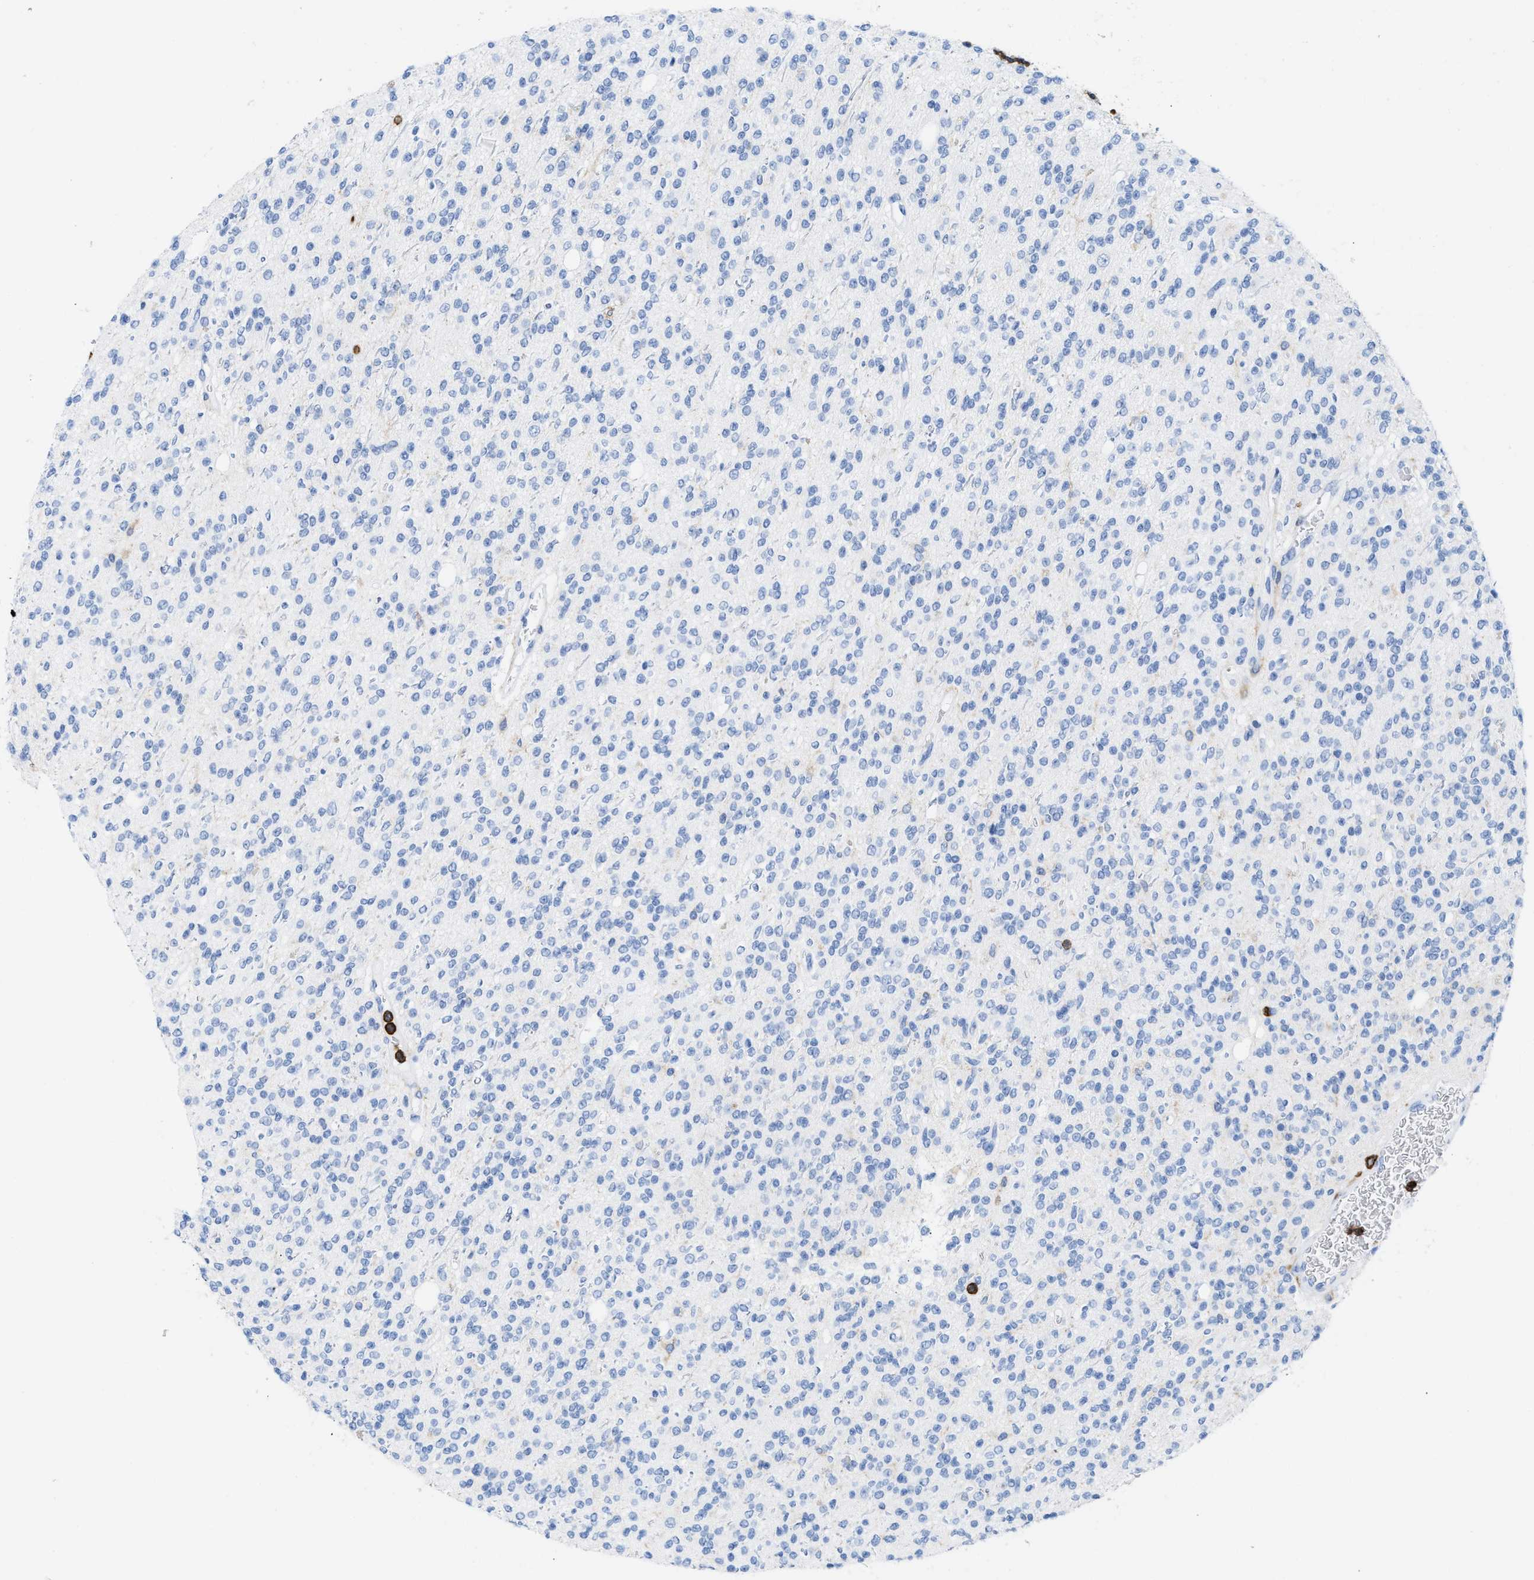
{"staining": {"intensity": "negative", "quantity": "none", "location": "none"}, "tissue": "glioma", "cell_type": "Tumor cells", "image_type": "cancer", "snomed": [{"axis": "morphology", "description": "Glioma, malignant, High grade"}, {"axis": "topography", "description": "Brain"}], "caption": "This is an IHC photomicrograph of glioma. There is no positivity in tumor cells.", "gene": "LCP1", "patient": {"sex": "male", "age": 34}}